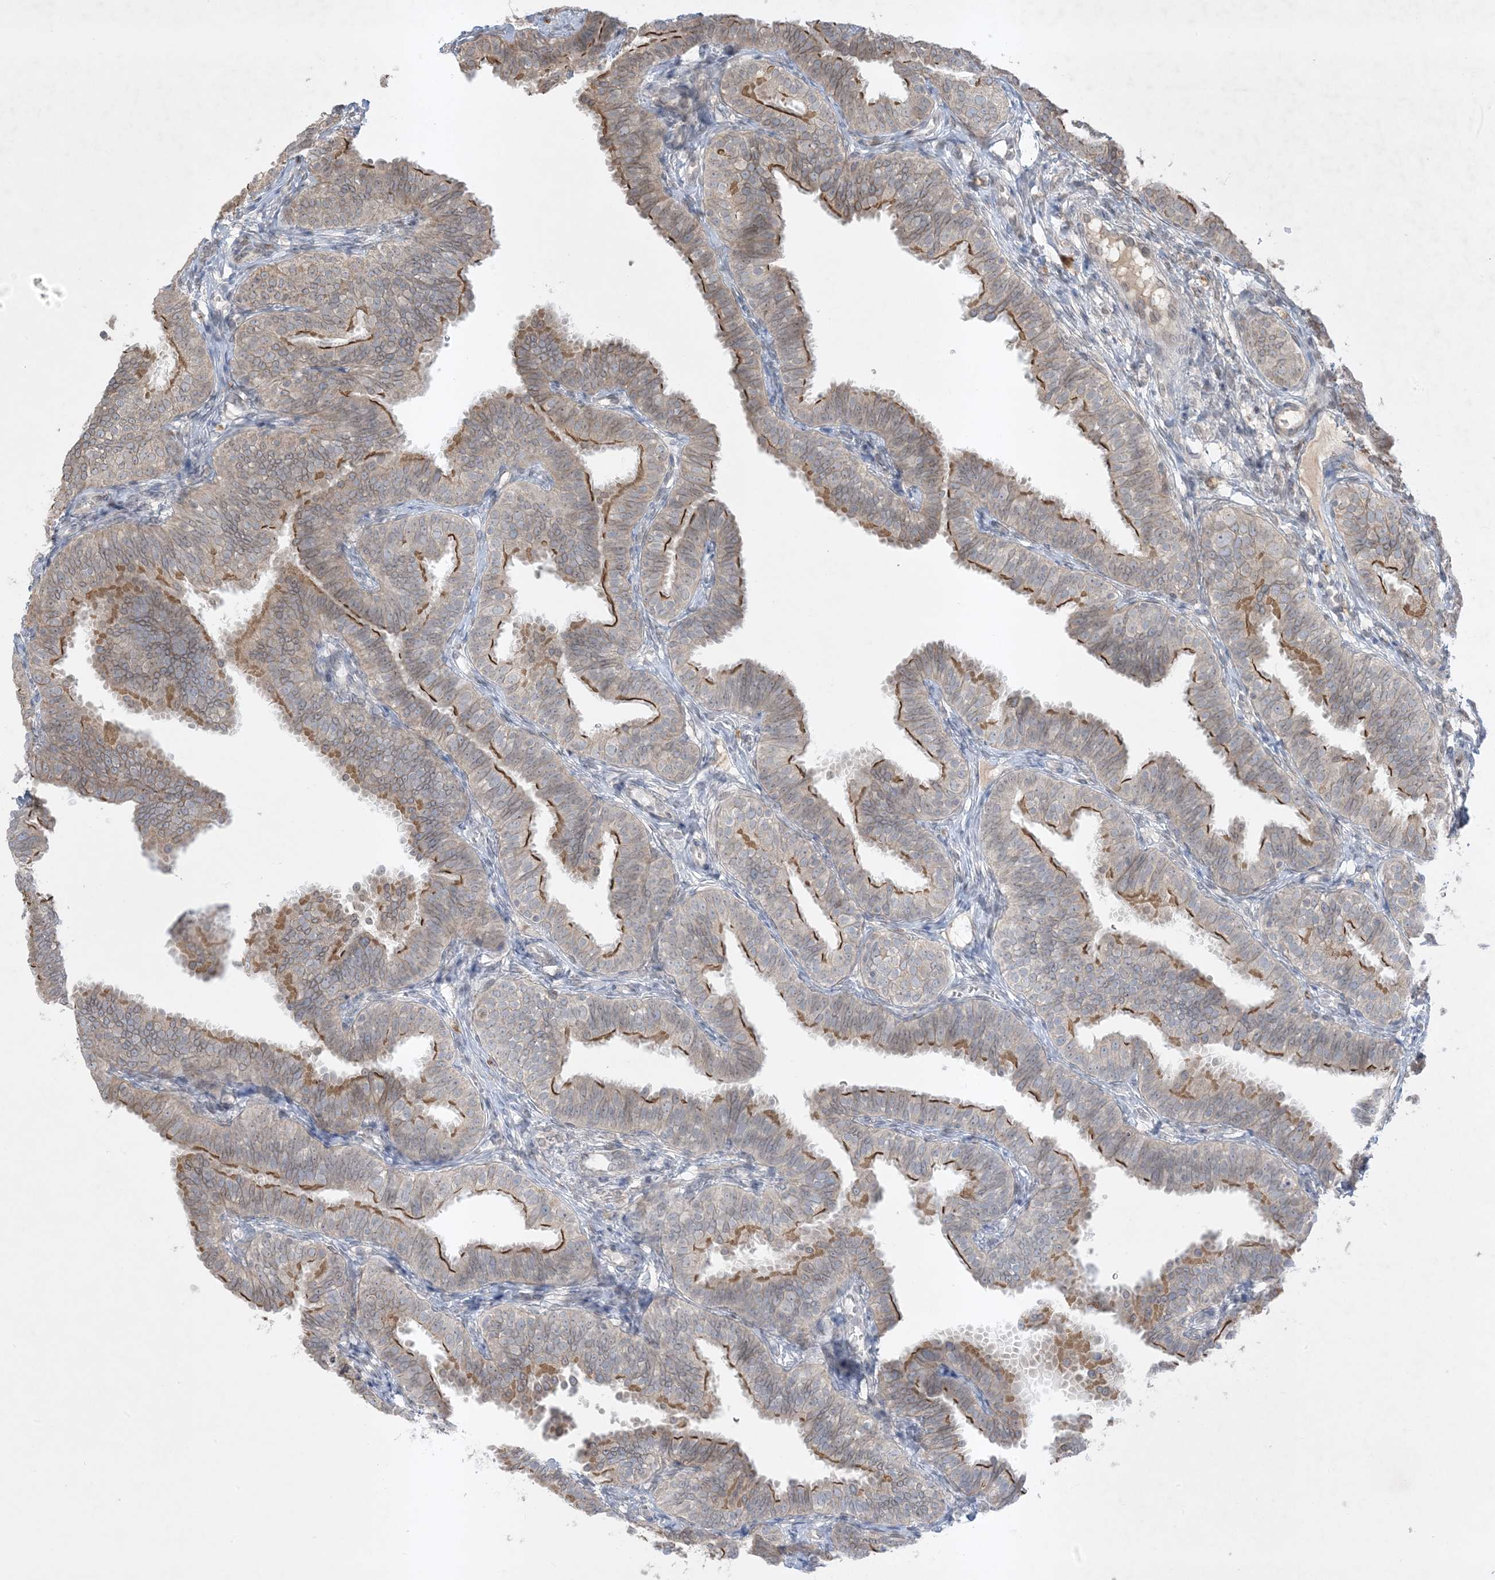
{"staining": {"intensity": "strong", "quantity": "25%-75%", "location": "cytoplasmic/membranous"}, "tissue": "fallopian tube", "cell_type": "Glandular cells", "image_type": "normal", "snomed": [{"axis": "morphology", "description": "Normal tissue, NOS"}, {"axis": "topography", "description": "Fallopian tube"}], "caption": "Immunohistochemical staining of benign human fallopian tube shows strong cytoplasmic/membranous protein staining in about 25%-75% of glandular cells. Using DAB (3,3'-diaminobenzidine) (brown) and hematoxylin (blue) stains, captured at high magnification using brightfield microscopy.", "gene": "FNDC1", "patient": {"sex": "female", "age": 35}}